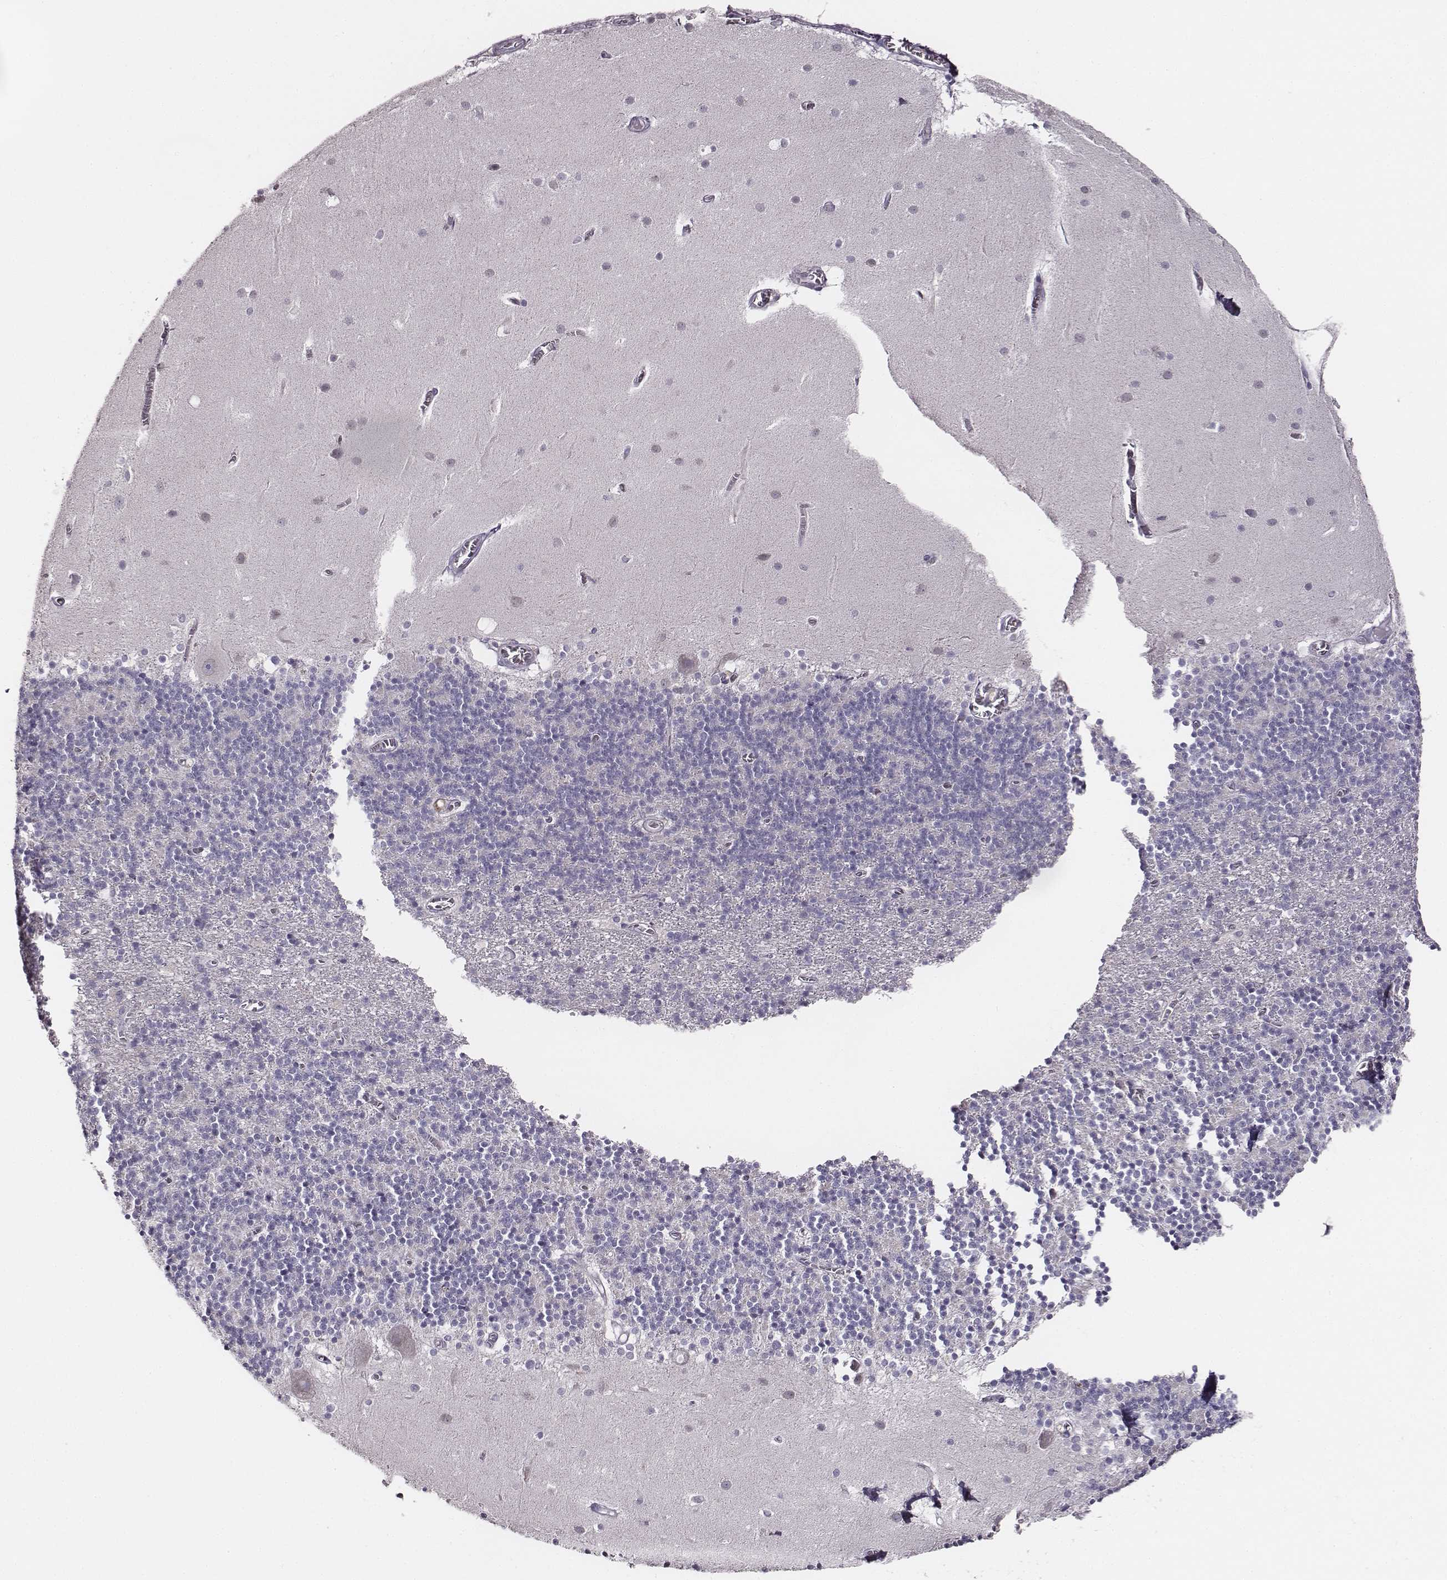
{"staining": {"intensity": "negative", "quantity": "none", "location": "none"}, "tissue": "cerebellum", "cell_type": "Cells in granular layer", "image_type": "normal", "snomed": [{"axis": "morphology", "description": "Normal tissue, NOS"}, {"axis": "topography", "description": "Cerebellum"}], "caption": "A micrograph of human cerebellum is negative for staining in cells in granular layer. (IHC, brightfield microscopy, high magnification).", "gene": "UBL4B", "patient": {"sex": "male", "age": 70}}